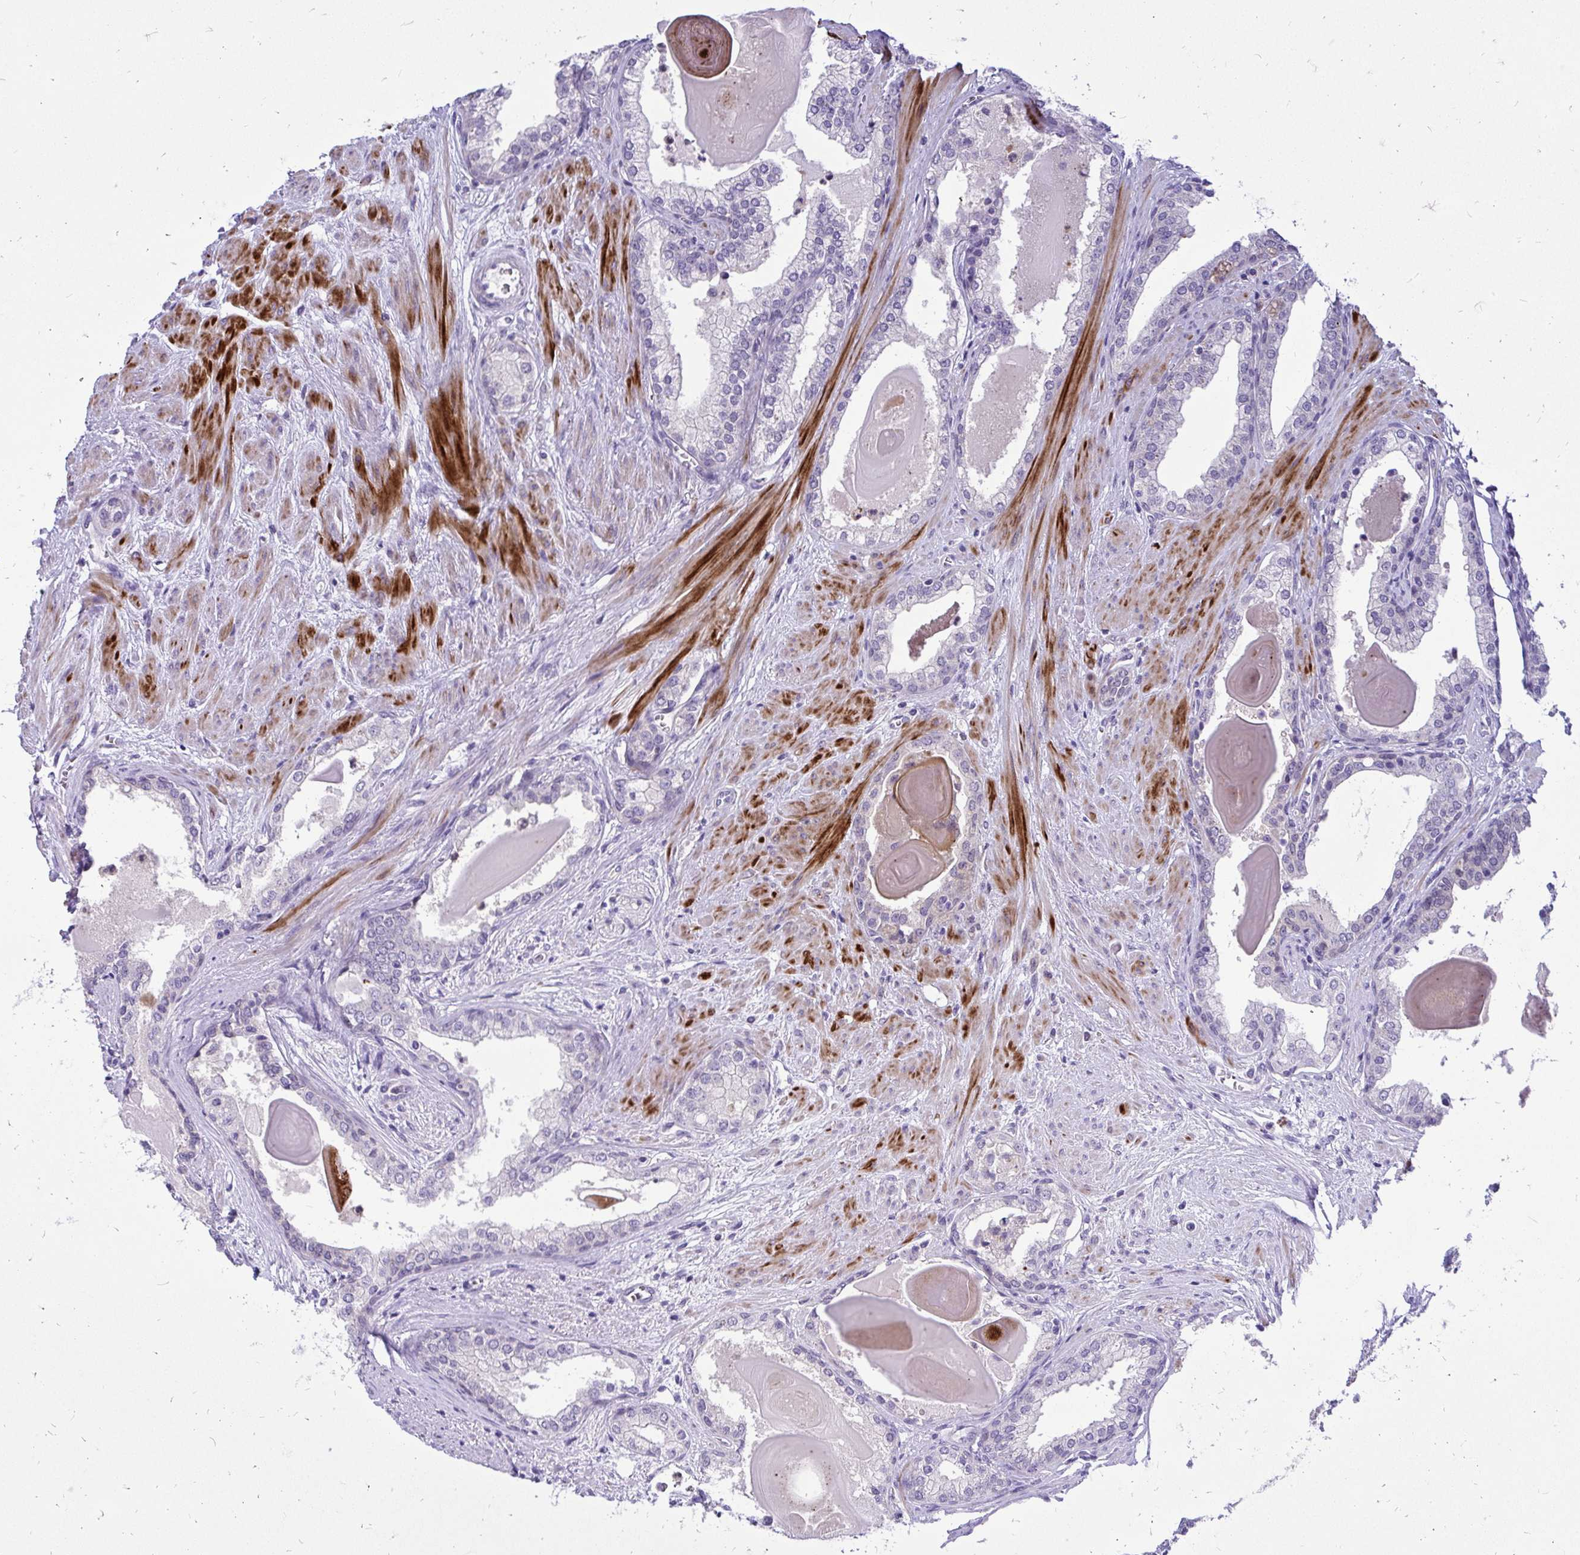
{"staining": {"intensity": "negative", "quantity": "none", "location": "none"}, "tissue": "prostate cancer", "cell_type": "Tumor cells", "image_type": "cancer", "snomed": [{"axis": "morphology", "description": "Adenocarcinoma, Low grade"}, {"axis": "topography", "description": "Prostate"}], "caption": "The IHC micrograph has no significant staining in tumor cells of prostate cancer (adenocarcinoma (low-grade)) tissue. The staining was performed using DAB to visualize the protein expression in brown, while the nuclei were stained in blue with hematoxylin (Magnification: 20x).", "gene": "ZSWIM9", "patient": {"sex": "male", "age": 64}}